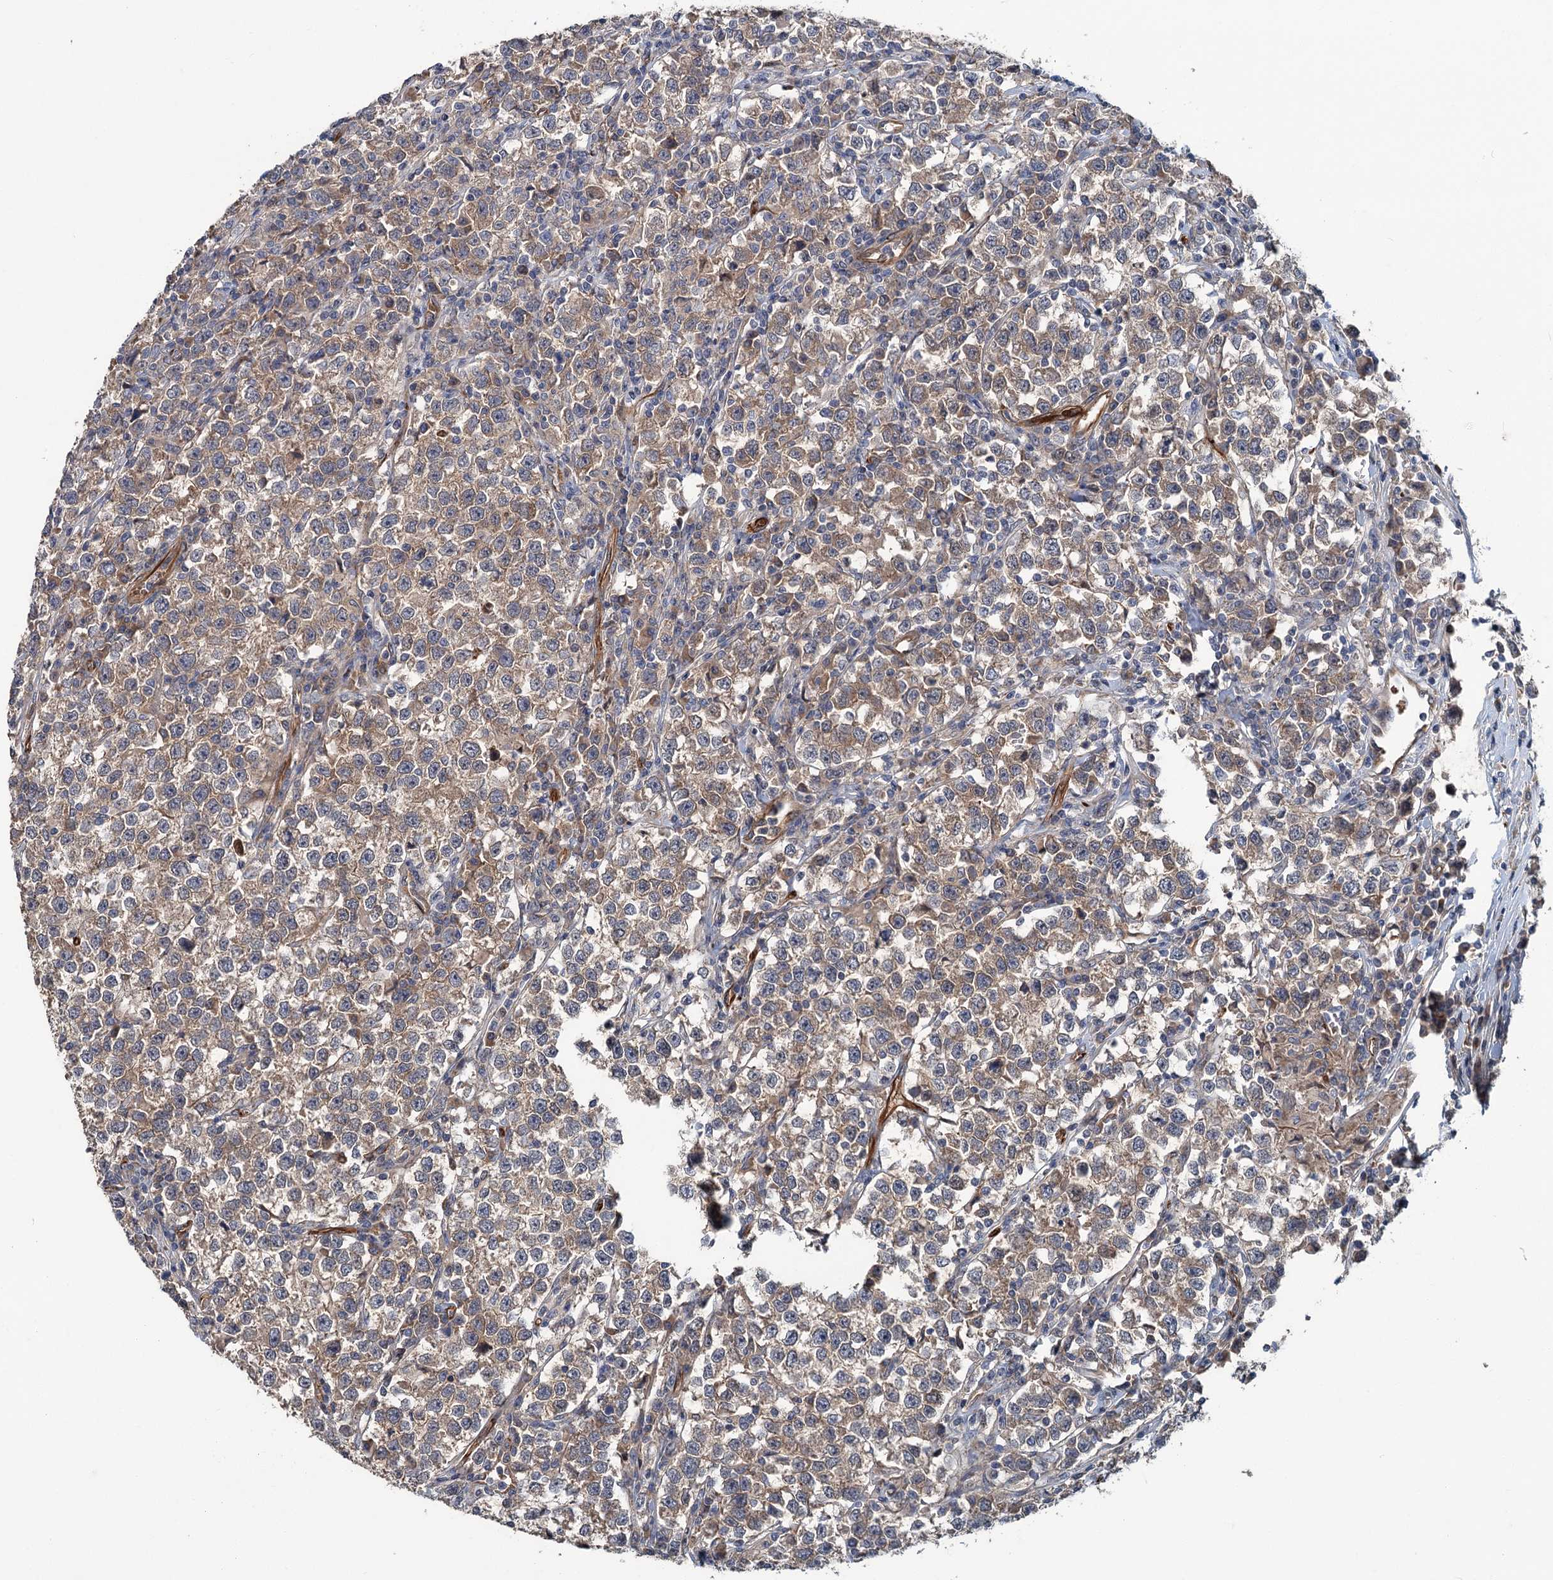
{"staining": {"intensity": "weak", "quantity": ">75%", "location": "cytoplasmic/membranous"}, "tissue": "testis cancer", "cell_type": "Tumor cells", "image_type": "cancer", "snomed": [{"axis": "morphology", "description": "Normal tissue, NOS"}, {"axis": "morphology", "description": "Seminoma, NOS"}, {"axis": "topography", "description": "Testis"}], "caption": "DAB (3,3'-diaminobenzidine) immunohistochemical staining of testis cancer (seminoma) displays weak cytoplasmic/membranous protein staining in approximately >75% of tumor cells.", "gene": "PKN2", "patient": {"sex": "male", "age": 43}}